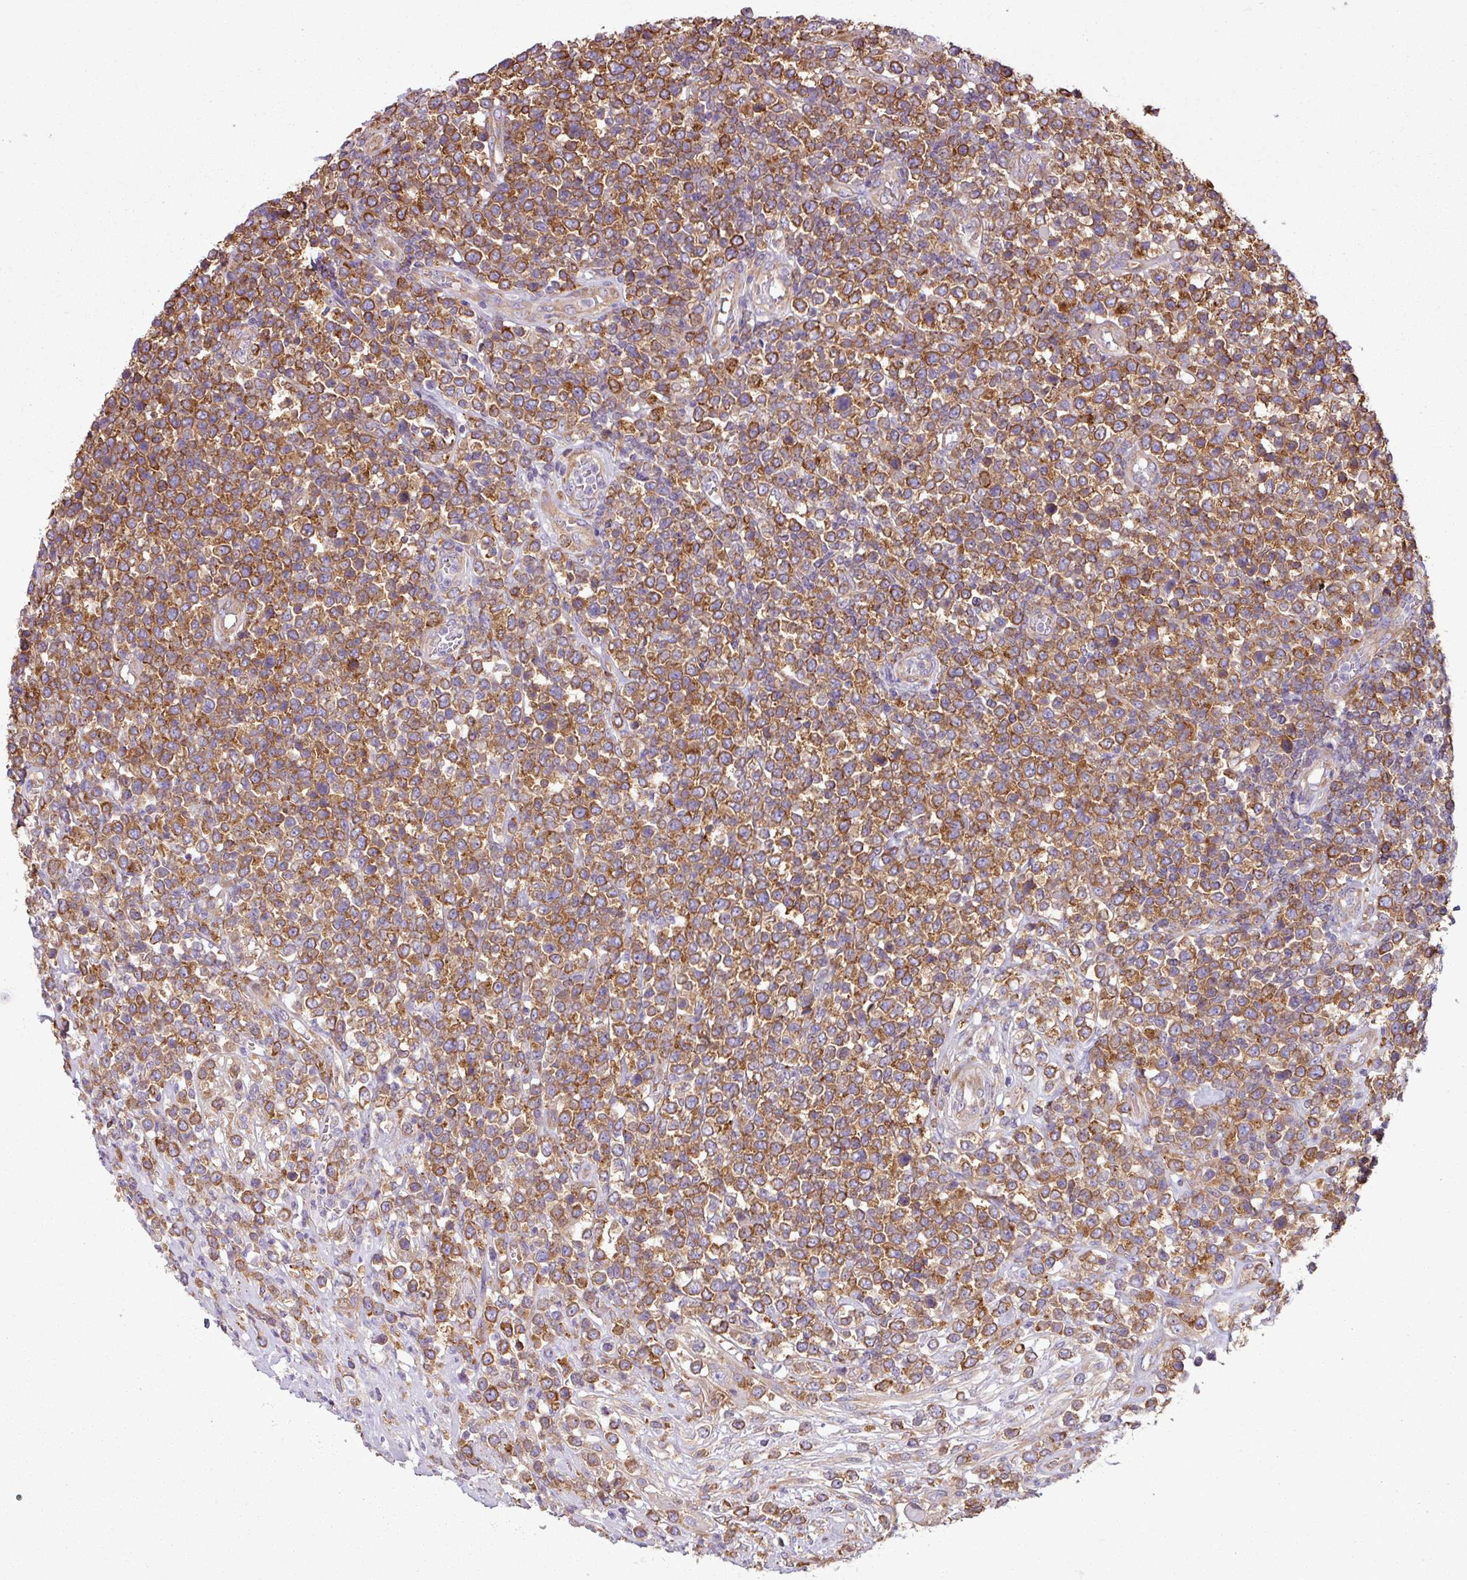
{"staining": {"intensity": "moderate", "quantity": ">75%", "location": "cytoplasmic/membranous"}, "tissue": "lymphoma", "cell_type": "Tumor cells", "image_type": "cancer", "snomed": [{"axis": "morphology", "description": "Malignant lymphoma, non-Hodgkin's type, High grade"}, {"axis": "topography", "description": "Soft tissue"}], "caption": "IHC of human lymphoma shows medium levels of moderate cytoplasmic/membranous staining in approximately >75% of tumor cells.", "gene": "PACSIN2", "patient": {"sex": "female", "age": 56}}